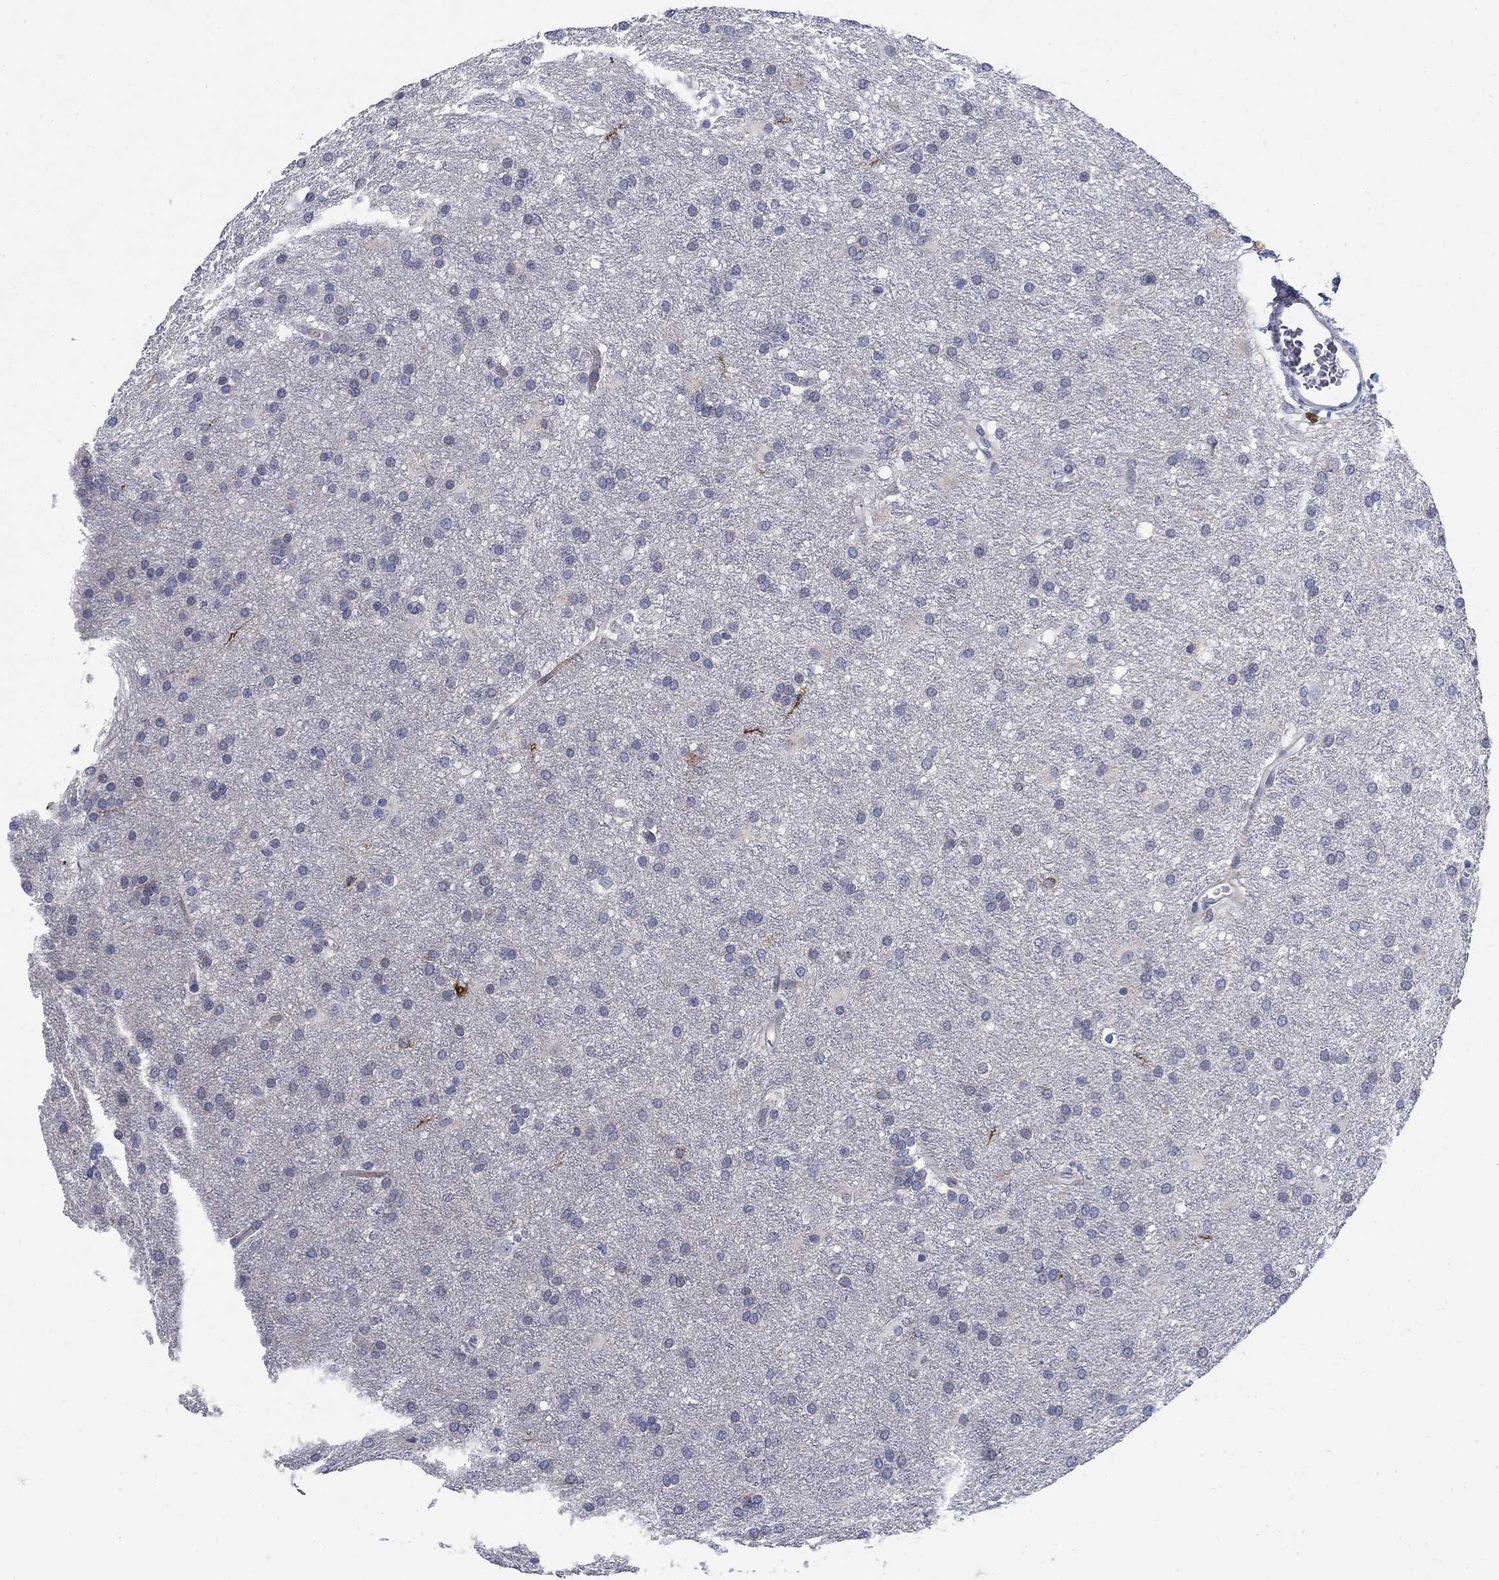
{"staining": {"intensity": "negative", "quantity": "none", "location": "none"}, "tissue": "glioma", "cell_type": "Tumor cells", "image_type": "cancer", "snomed": [{"axis": "morphology", "description": "Glioma, malignant, Low grade"}, {"axis": "topography", "description": "Brain"}], "caption": "An immunohistochemistry (IHC) histopathology image of glioma is shown. There is no staining in tumor cells of glioma.", "gene": "DNER", "patient": {"sex": "female", "age": 32}}